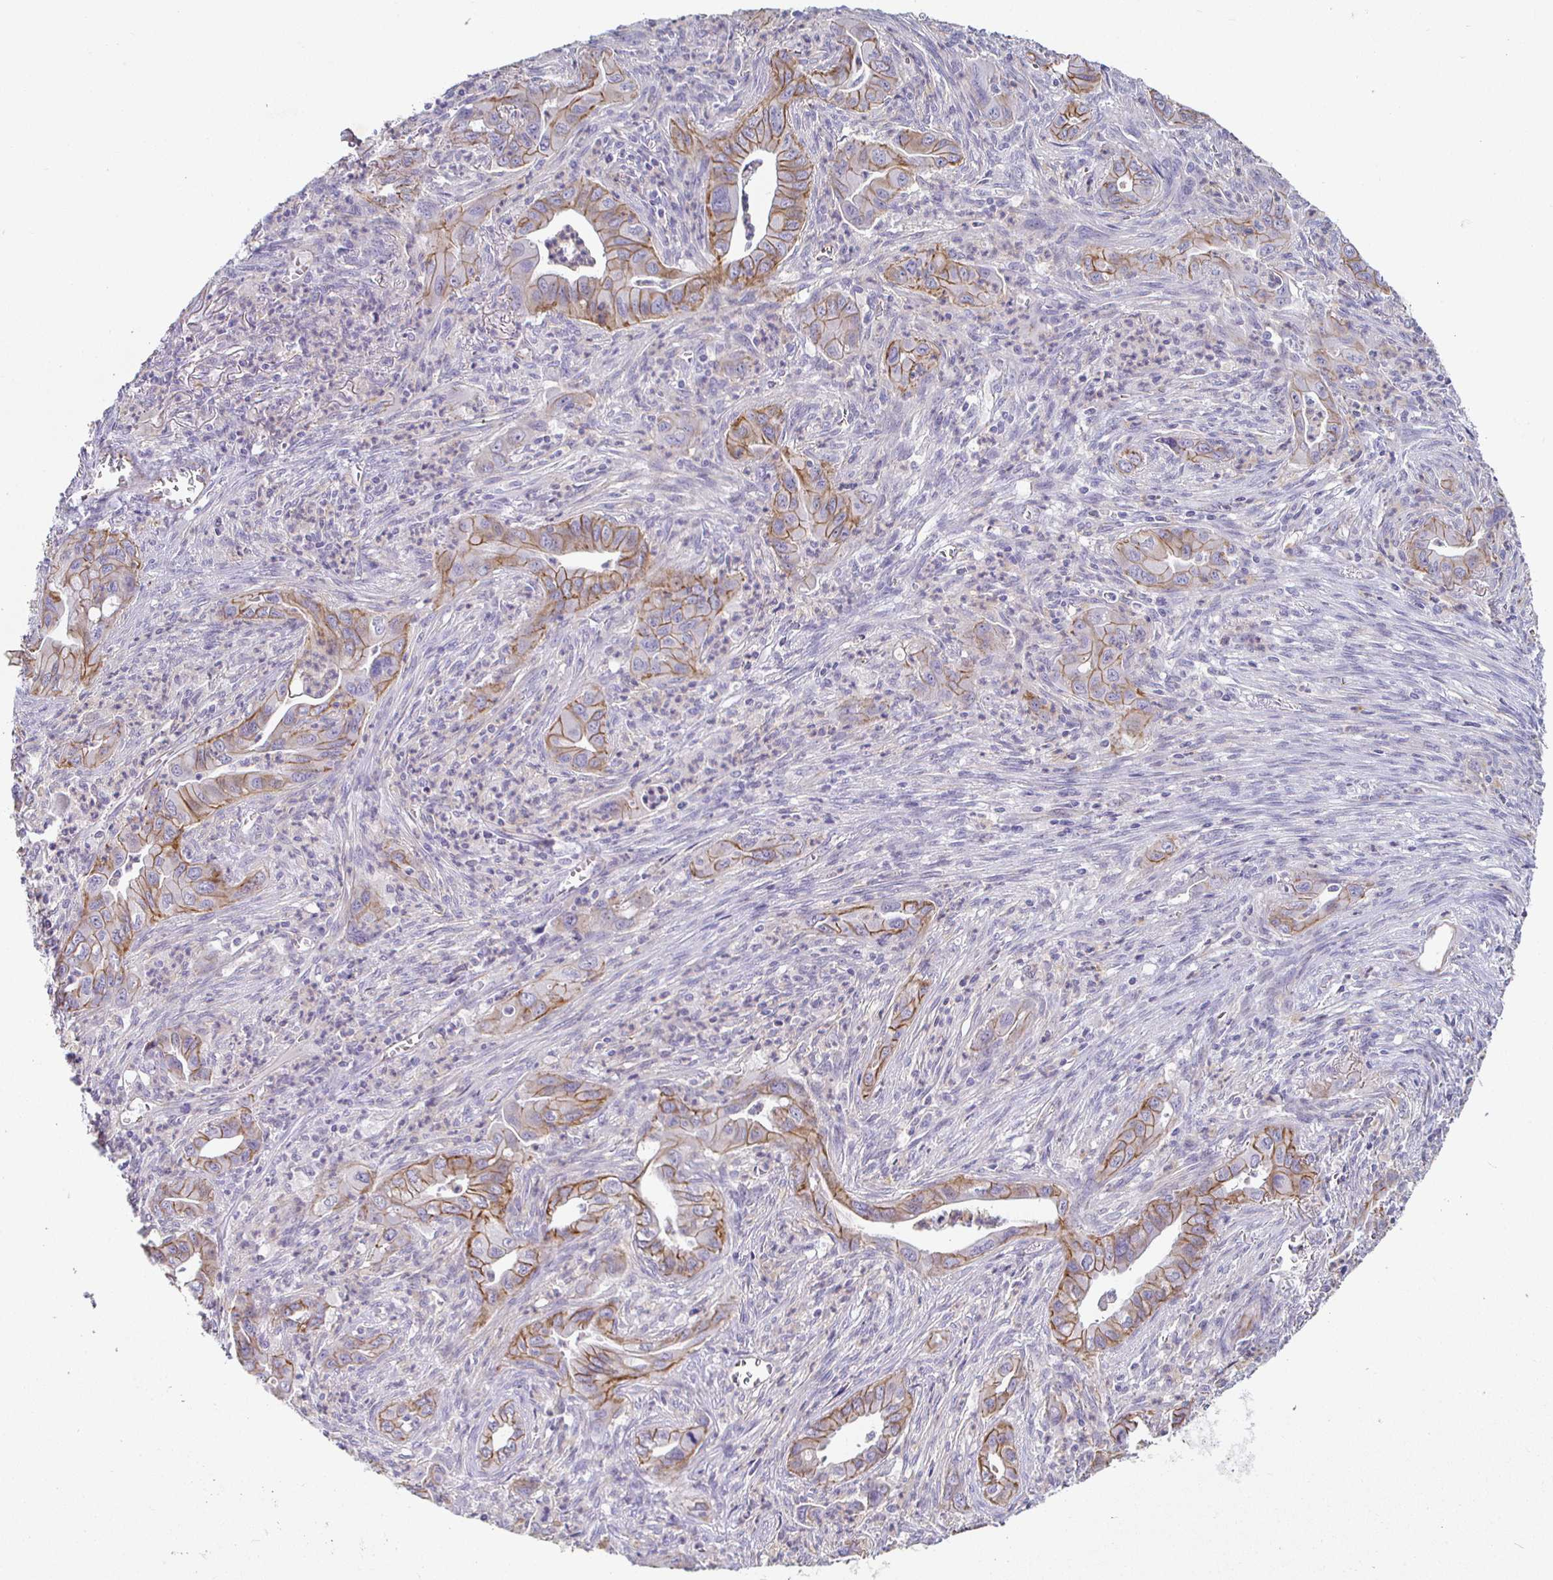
{"staining": {"intensity": "moderate", "quantity": ">75%", "location": "cytoplasmic/membranous"}, "tissue": "lung cancer", "cell_type": "Tumor cells", "image_type": "cancer", "snomed": [{"axis": "morphology", "description": "Adenocarcinoma, NOS"}, {"axis": "topography", "description": "Lung"}], "caption": "Brown immunohistochemical staining in human adenocarcinoma (lung) displays moderate cytoplasmic/membranous positivity in about >75% of tumor cells.", "gene": "PIWIL3", "patient": {"sex": "male", "age": 65}}